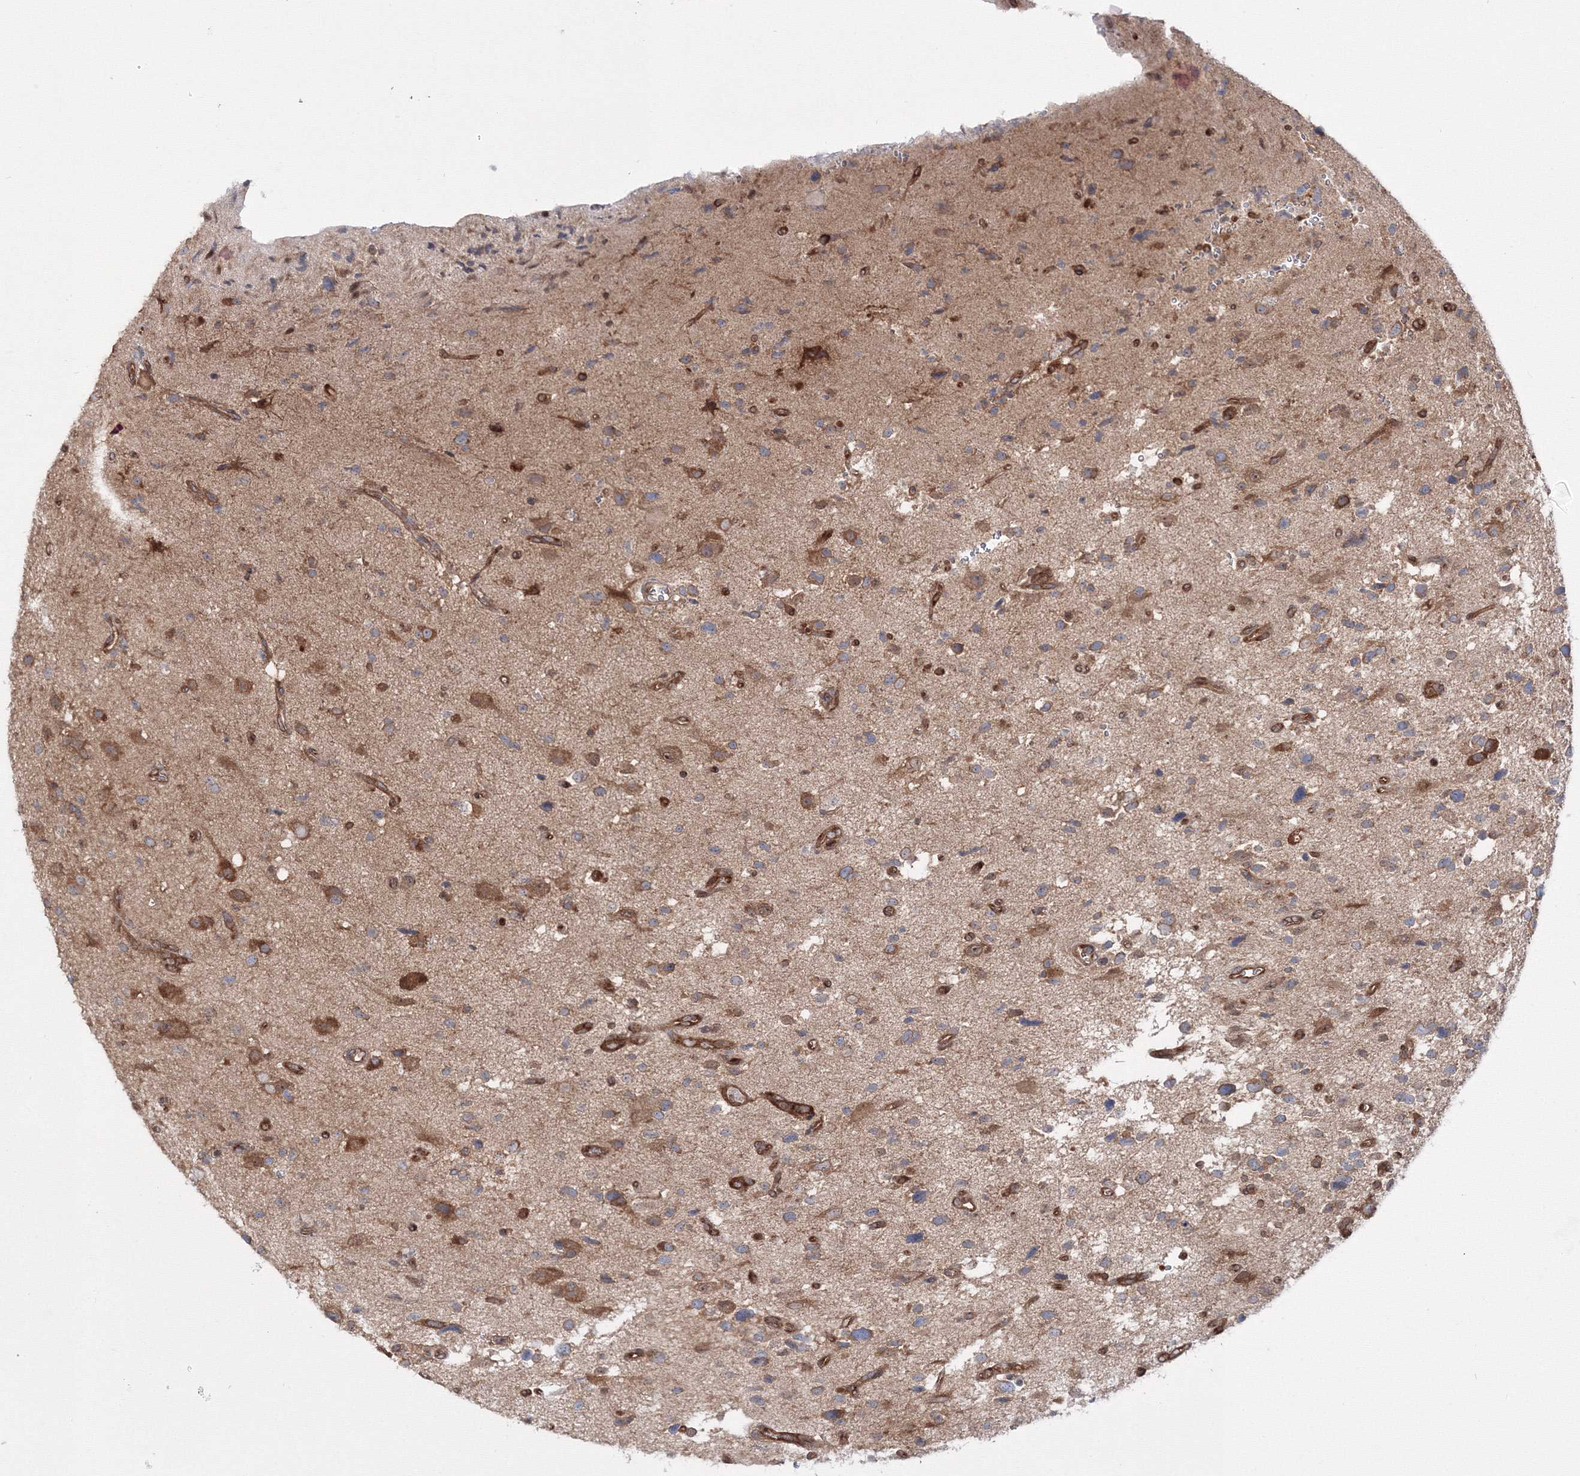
{"staining": {"intensity": "moderate", "quantity": ">75%", "location": "cytoplasmic/membranous"}, "tissue": "glioma", "cell_type": "Tumor cells", "image_type": "cancer", "snomed": [{"axis": "morphology", "description": "Glioma, malignant, High grade"}, {"axis": "topography", "description": "Brain"}], "caption": "A medium amount of moderate cytoplasmic/membranous staining is present in about >75% of tumor cells in glioma tissue. (IHC, brightfield microscopy, high magnification).", "gene": "HARS1", "patient": {"sex": "male", "age": 33}}